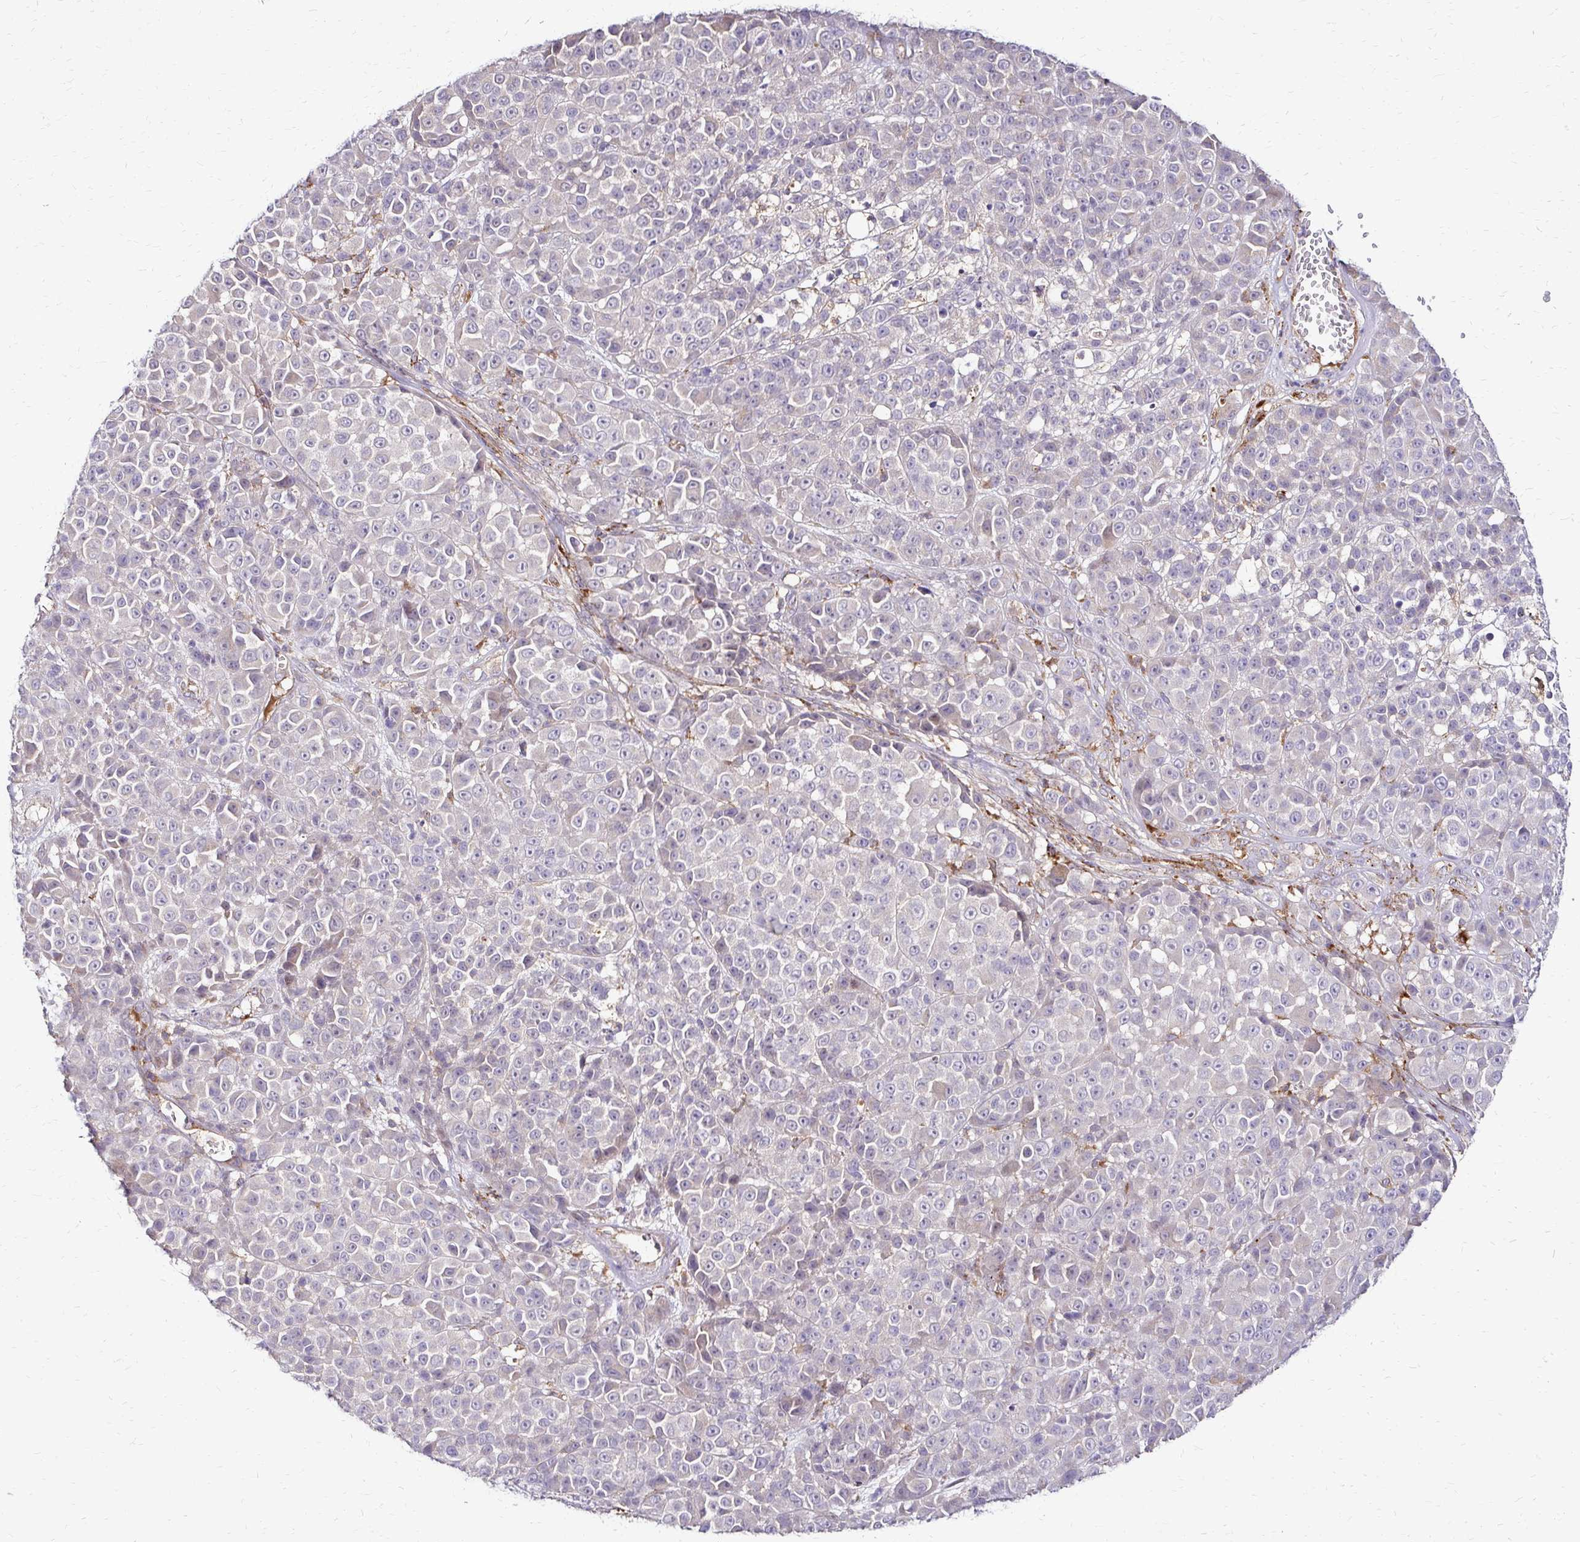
{"staining": {"intensity": "negative", "quantity": "none", "location": "none"}, "tissue": "melanoma", "cell_type": "Tumor cells", "image_type": "cancer", "snomed": [{"axis": "morphology", "description": "Malignant melanoma, NOS"}, {"axis": "topography", "description": "Skin"}, {"axis": "topography", "description": "Skin of back"}], "caption": "Malignant melanoma was stained to show a protein in brown. There is no significant staining in tumor cells. (Brightfield microscopy of DAB (3,3'-diaminobenzidine) IHC at high magnification).", "gene": "IDUA", "patient": {"sex": "male", "age": 91}}